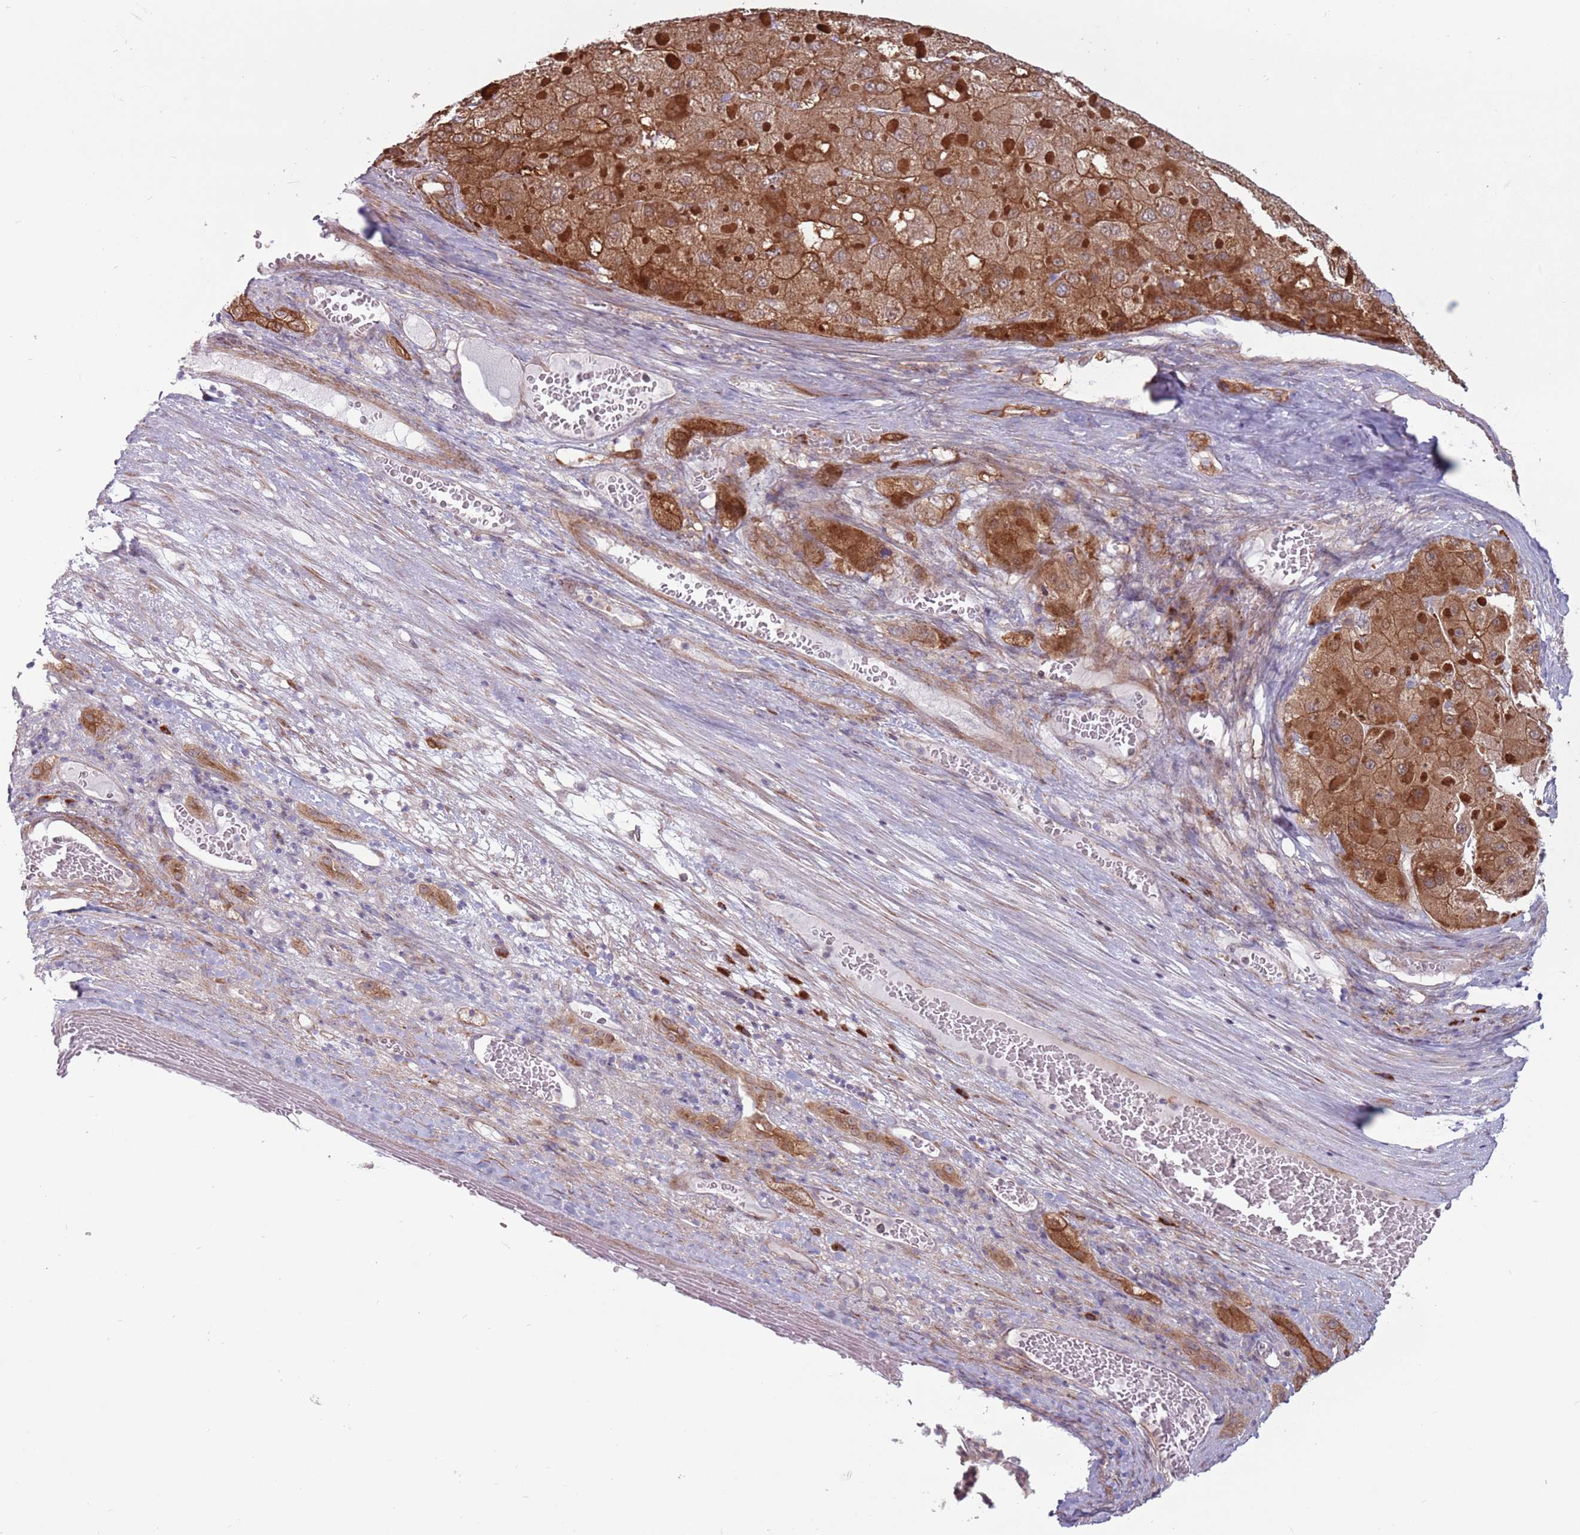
{"staining": {"intensity": "strong", "quantity": ">75%", "location": "cytoplasmic/membranous"}, "tissue": "liver cancer", "cell_type": "Tumor cells", "image_type": "cancer", "snomed": [{"axis": "morphology", "description": "Carcinoma, Hepatocellular, NOS"}, {"axis": "topography", "description": "Liver"}], "caption": "A brown stain shows strong cytoplasmic/membranous expression of a protein in liver hepatocellular carcinoma tumor cells.", "gene": "CCDC150", "patient": {"sex": "female", "age": 73}}